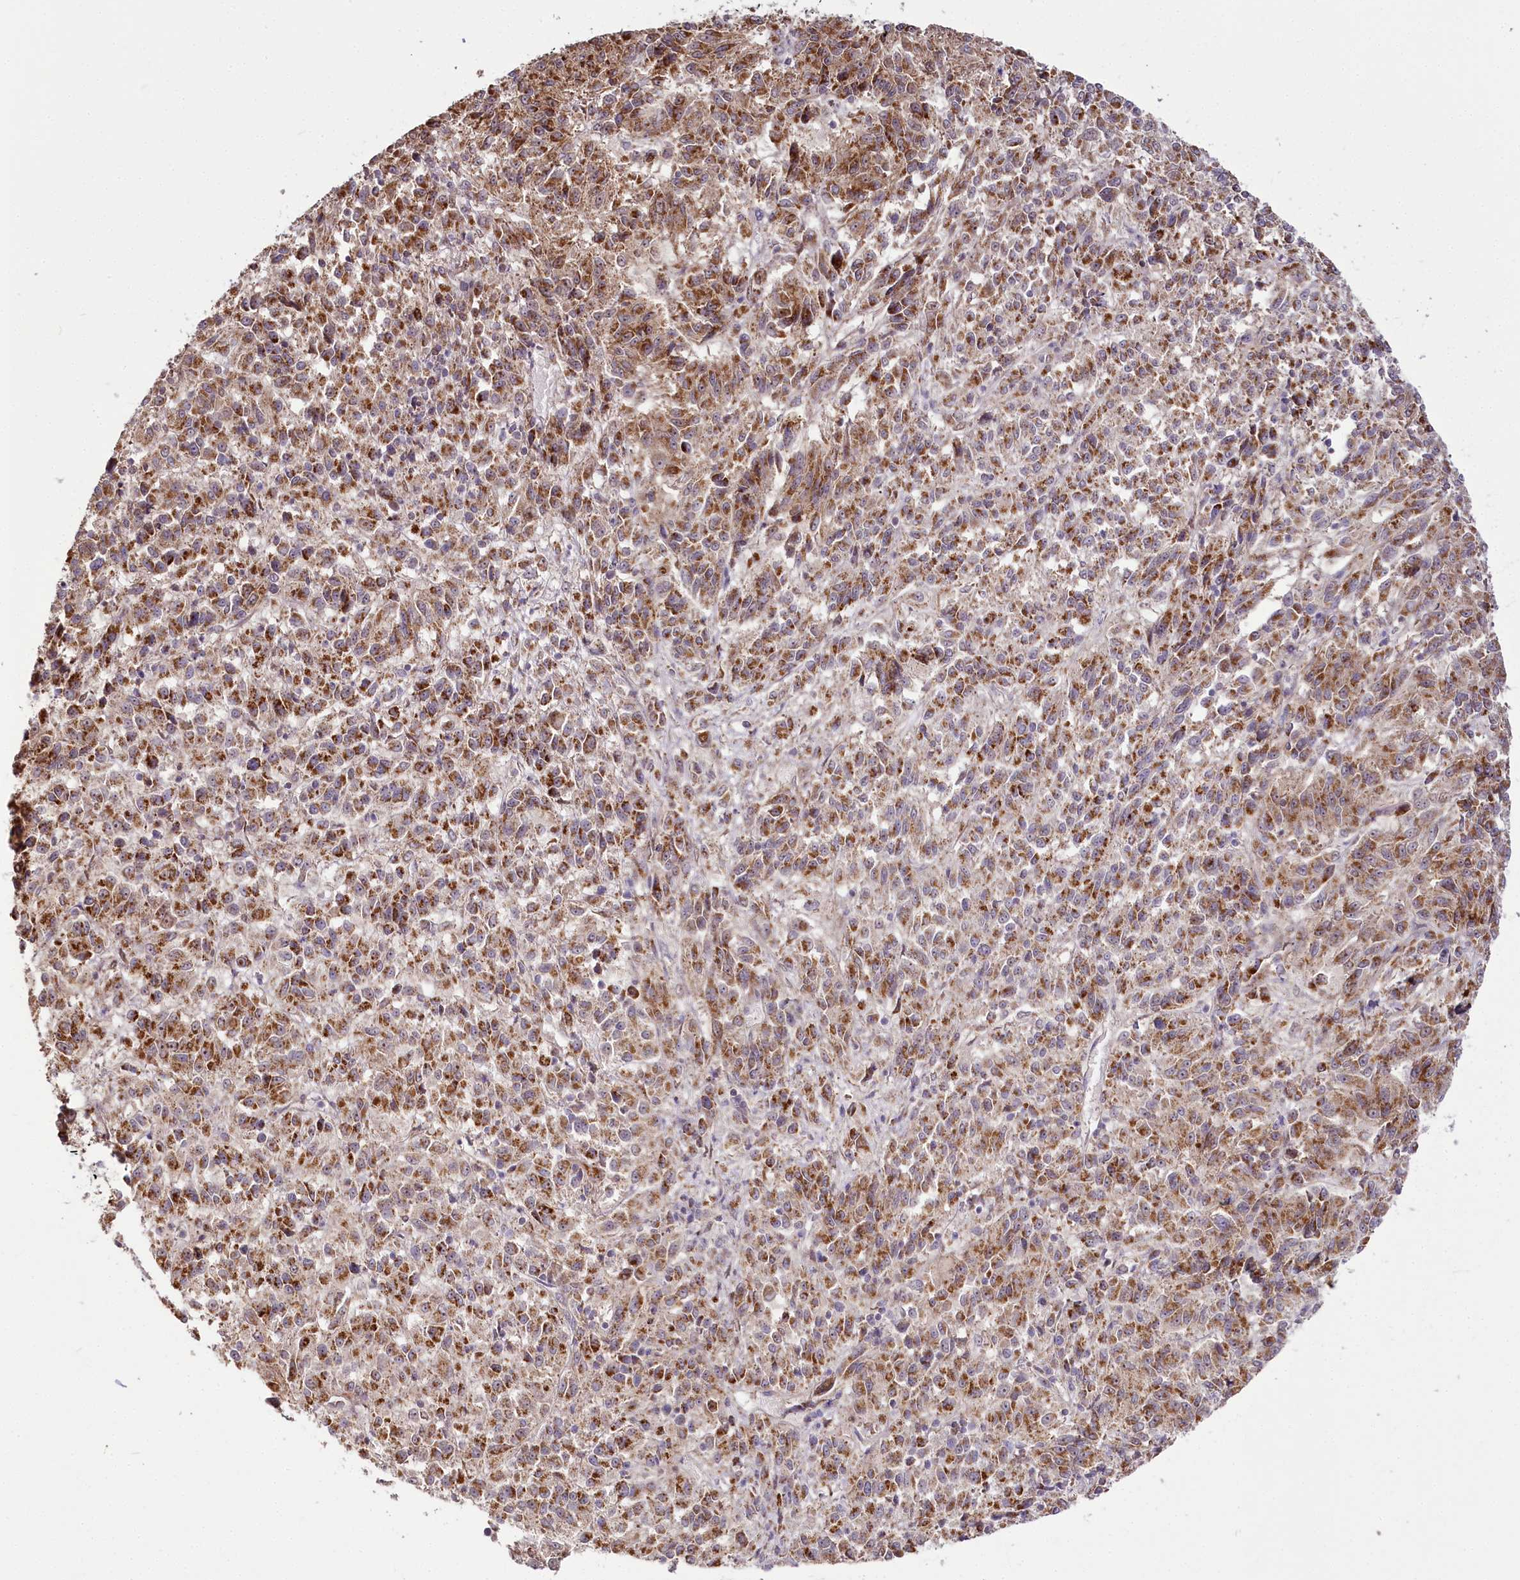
{"staining": {"intensity": "strong", "quantity": "25%-75%", "location": "cytoplasmic/membranous"}, "tissue": "melanoma", "cell_type": "Tumor cells", "image_type": "cancer", "snomed": [{"axis": "morphology", "description": "Malignant melanoma, Metastatic site"}, {"axis": "topography", "description": "Lung"}], "caption": "Melanoma stained with a protein marker displays strong staining in tumor cells.", "gene": "ZNF226", "patient": {"sex": "male", "age": 64}}